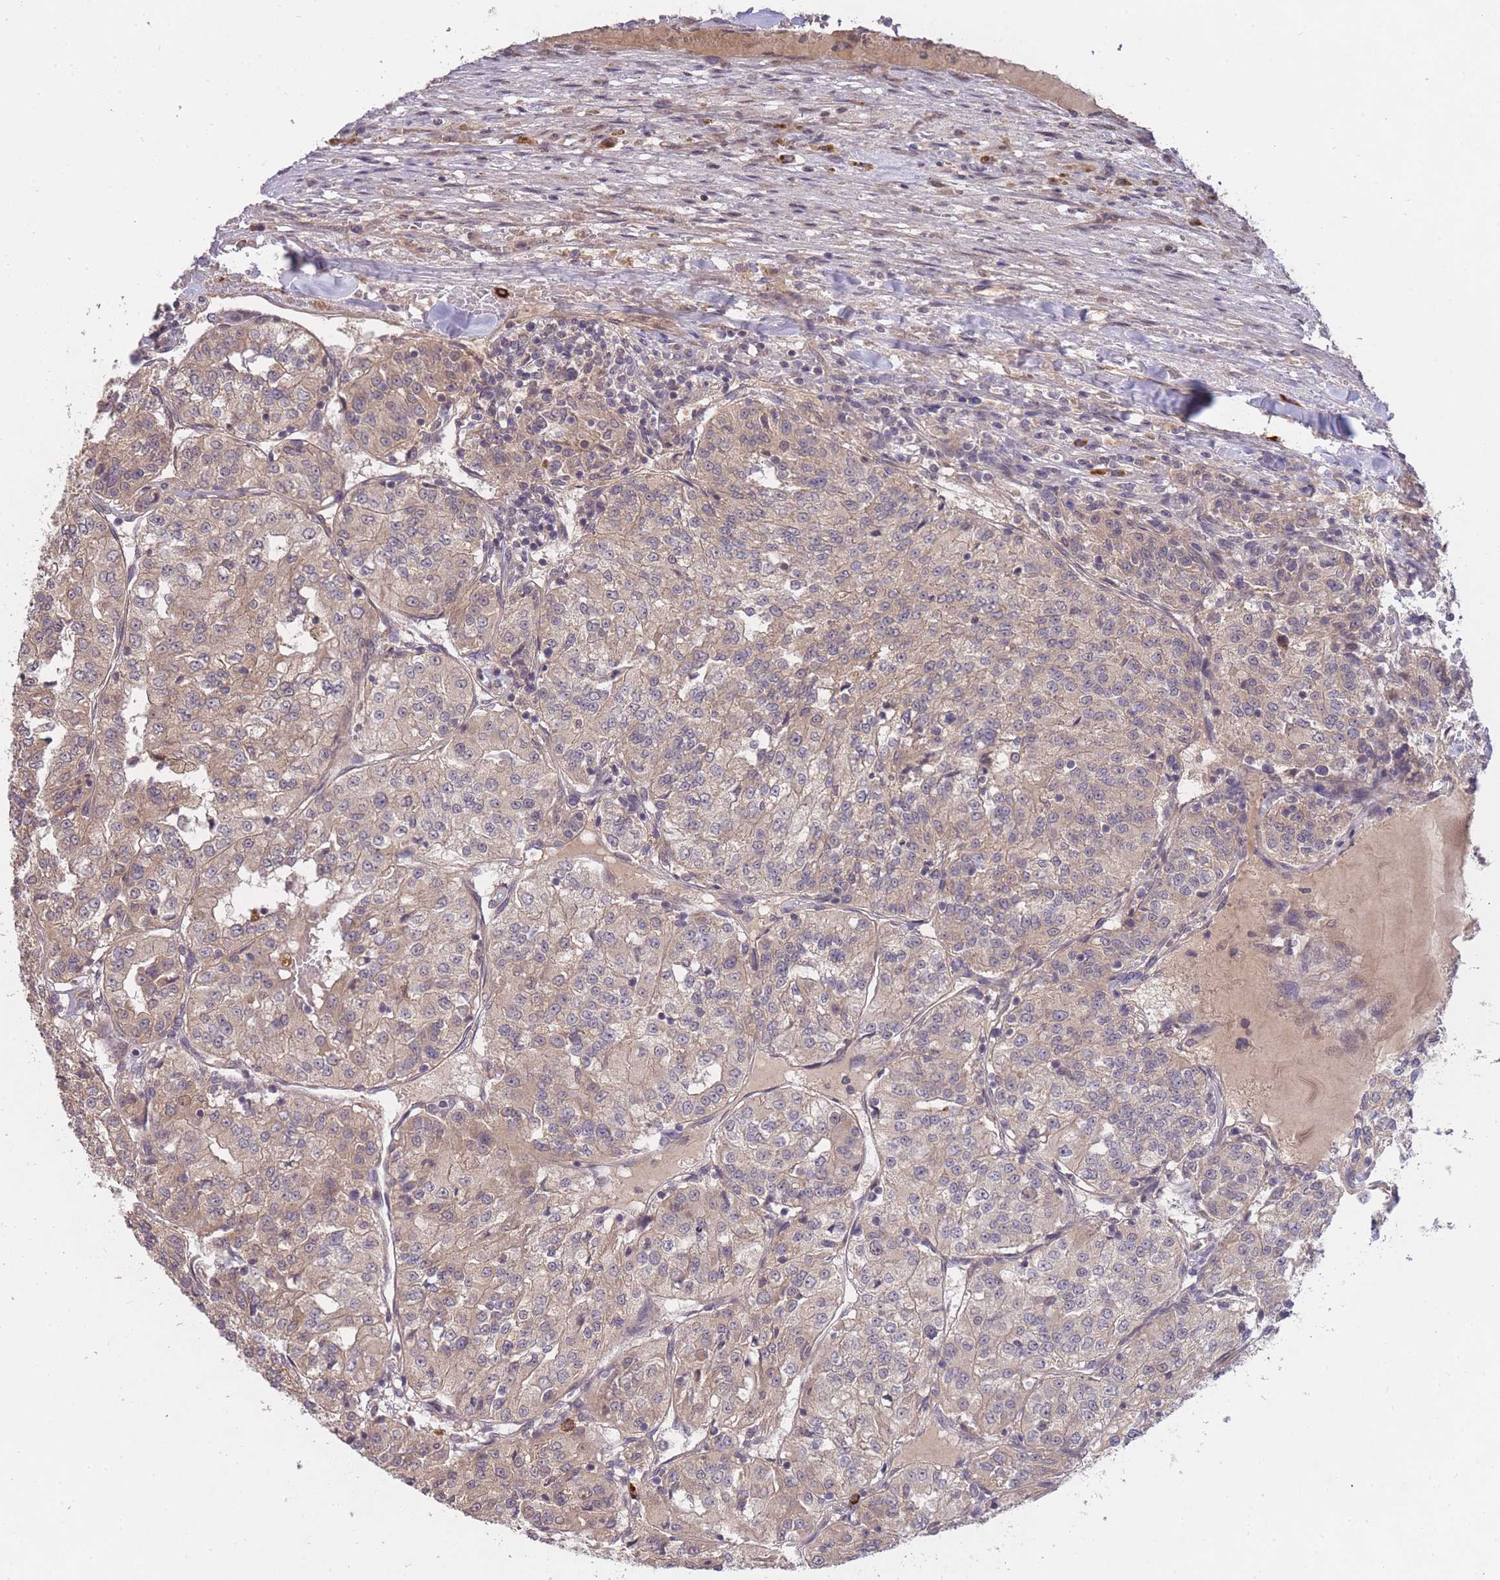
{"staining": {"intensity": "weak", "quantity": ">75%", "location": "cytoplasmic/membranous"}, "tissue": "renal cancer", "cell_type": "Tumor cells", "image_type": "cancer", "snomed": [{"axis": "morphology", "description": "Adenocarcinoma, NOS"}, {"axis": "topography", "description": "Kidney"}], "caption": "Renal adenocarcinoma stained with a brown dye shows weak cytoplasmic/membranous positive positivity in about >75% of tumor cells.", "gene": "SMC6", "patient": {"sex": "female", "age": 63}}